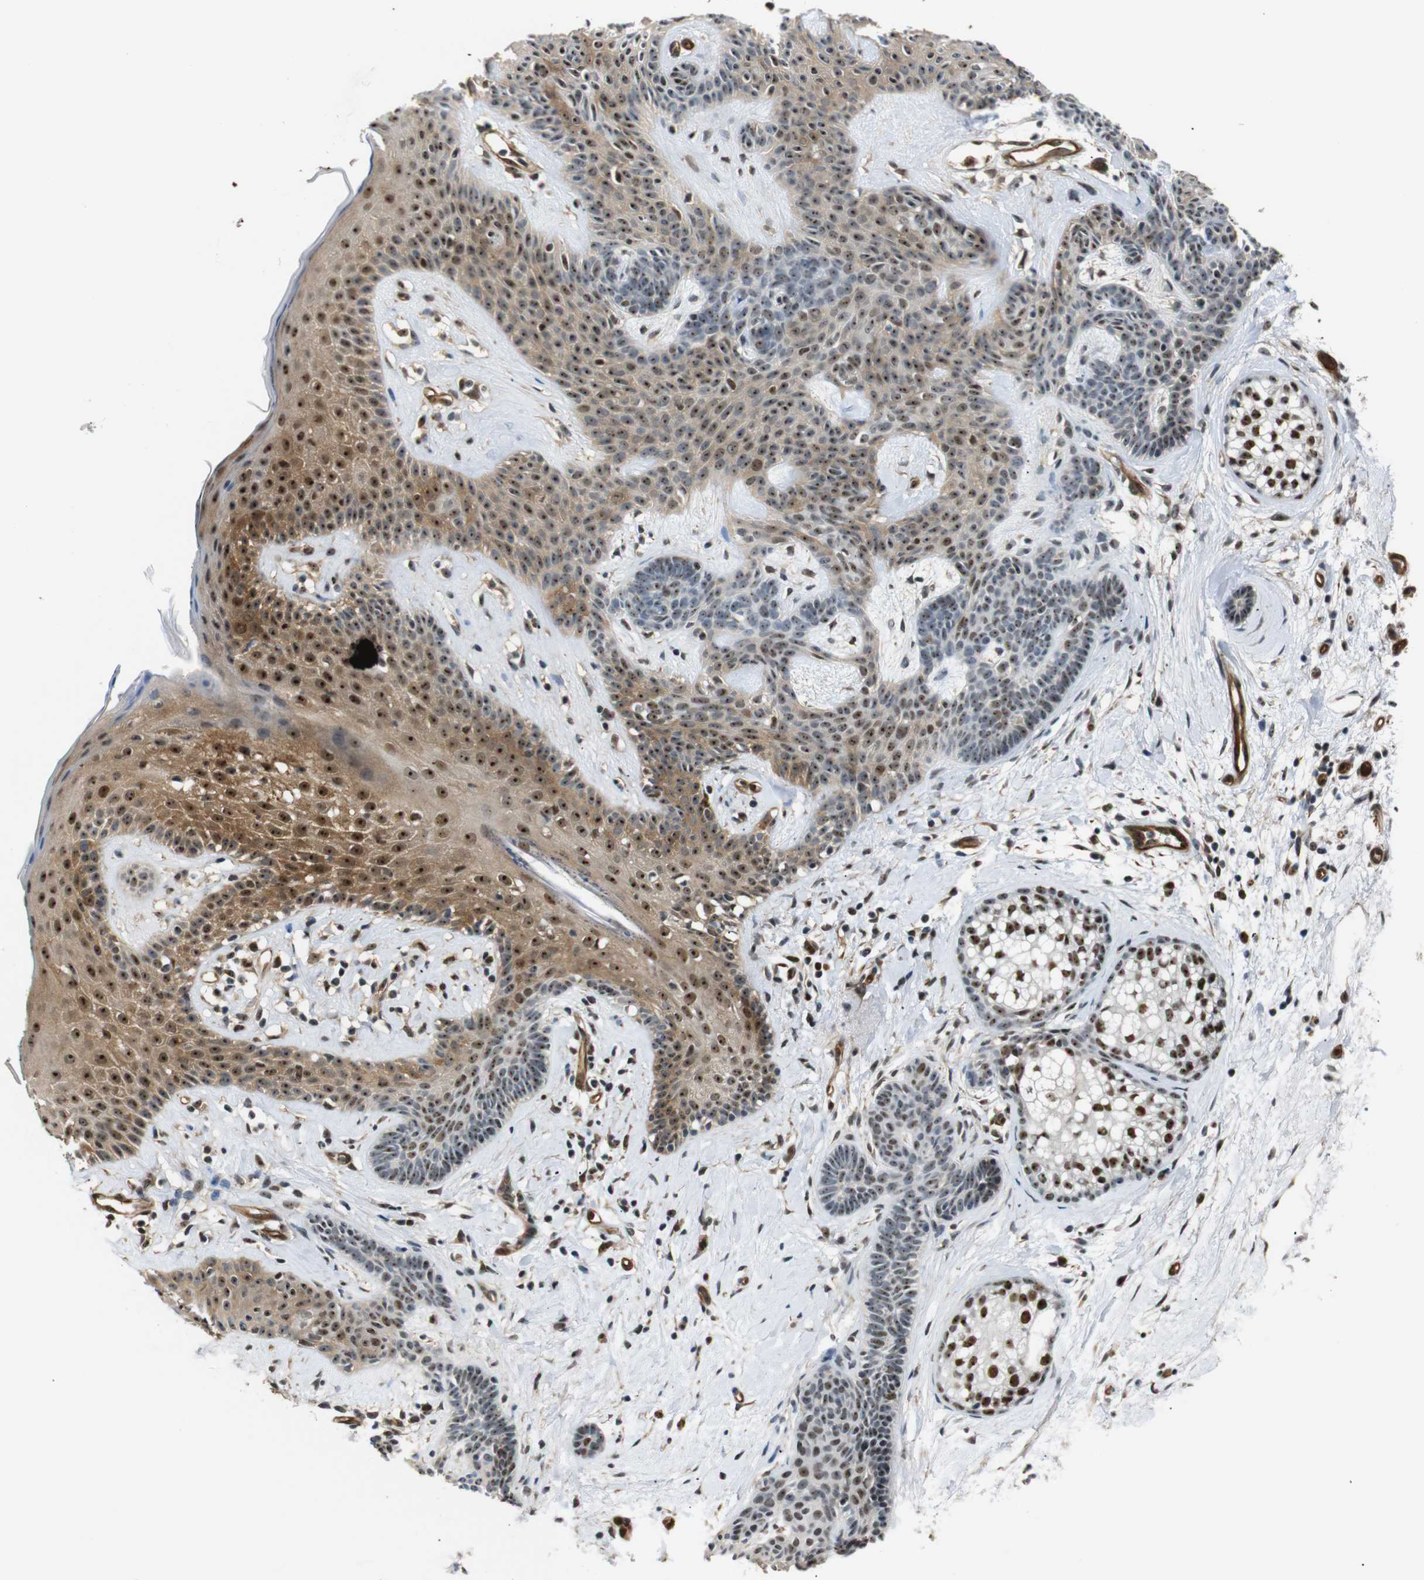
{"staining": {"intensity": "strong", "quantity": ">75%", "location": "nuclear"}, "tissue": "skin cancer", "cell_type": "Tumor cells", "image_type": "cancer", "snomed": [{"axis": "morphology", "description": "Developmental malformation"}, {"axis": "morphology", "description": "Basal cell carcinoma"}, {"axis": "topography", "description": "Skin"}], "caption": "Immunohistochemical staining of human skin basal cell carcinoma reveals high levels of strong nuclear positivity in about >75% of tumor cells.", "gene": "PARN", "patient": {"sex": "female", "age": 62}}